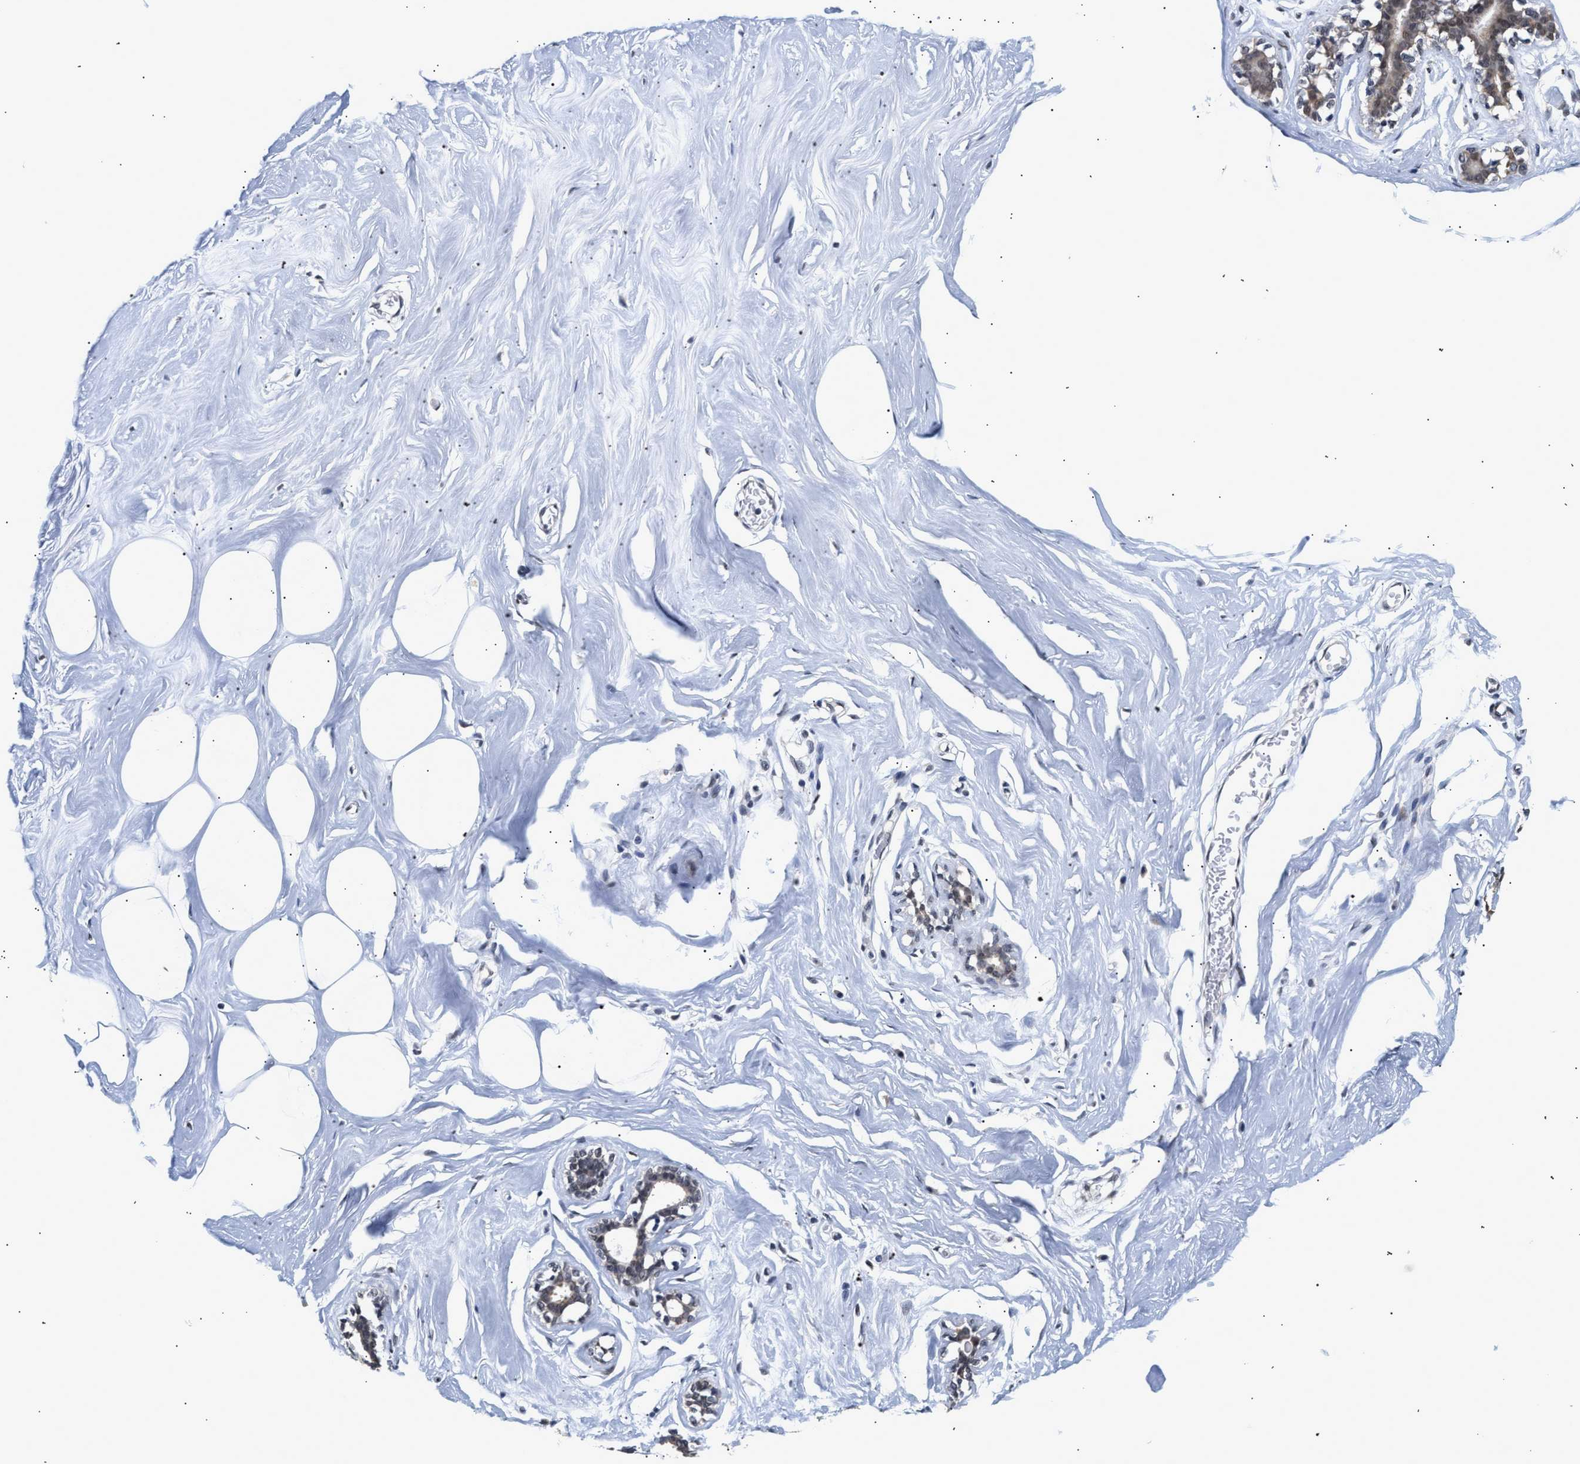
{"staining": {"intensity": "negative", "quantity": "none", "location": "none"}, "tissue": "adipose tissue", "cell_type": "Adipocytes", "image_type": "normal", "snomed": [{"axis": "morphology", "description": "Normal tissue, NOS"}, {"axis": "morphology", "description": "Fibrosis, NOS"}, {"axis": "topography", "description": "Breast"}, {"axis": "topography", "description": "Adipose tissue"}], "caption": "DAB (3,3'-diaminobenzidine) immunohistochemical staining of normal adipose tissue exhibits no significant staining in adipocytes. The staining was performed using DAB (3,3'-diaminobenzidine) to visualize the protein expression in brown, while the nuclei were stained in blue with hematoxylin (Magnification: 20x).", "gene": "THOC1", "patient": {"sex": "female", "age": 39}}